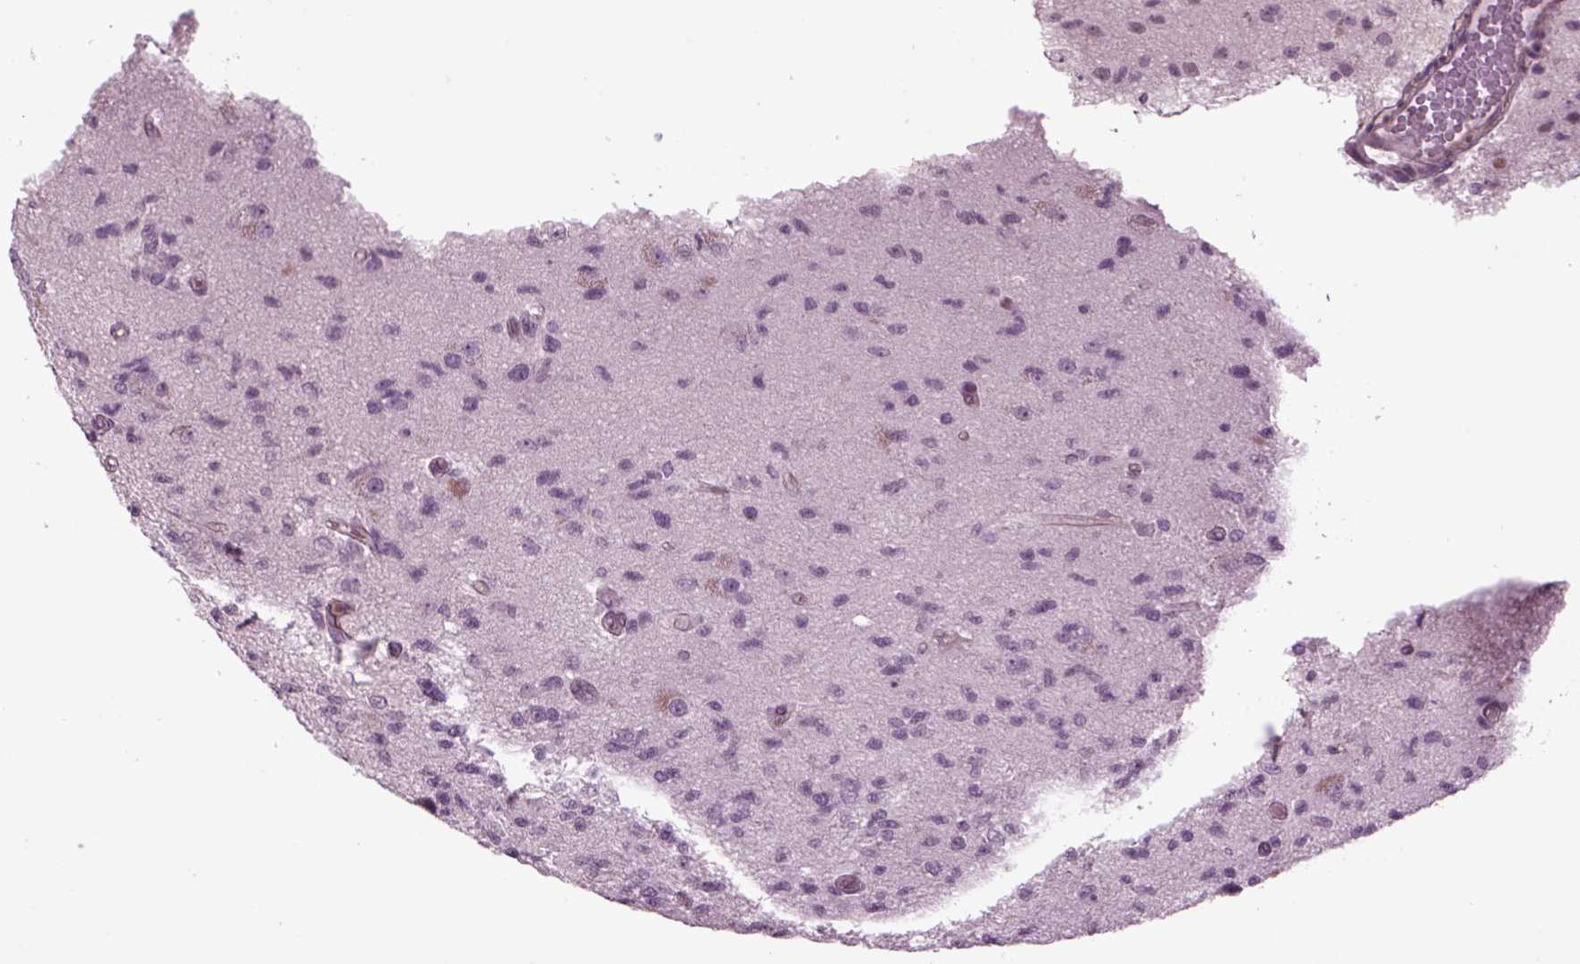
{"staining": {"intensity": "negative", "quantity": "none", "location": "none"}, "tissue": "glioma", "cell_type": "Tumor cells", "image_type": "cancer", "snomed": [{"axis": "morphology", "description": "Glioma, malignant, High grade"}, {"axis": "topography", "description": "Brain"}], "caption": "Immunohistochemical staining of human malignant high-grade glioma exhibits no significant positivity in tumor cells.", "gene": "ODF3", "patient": {"sex": "male", "age": 56}}